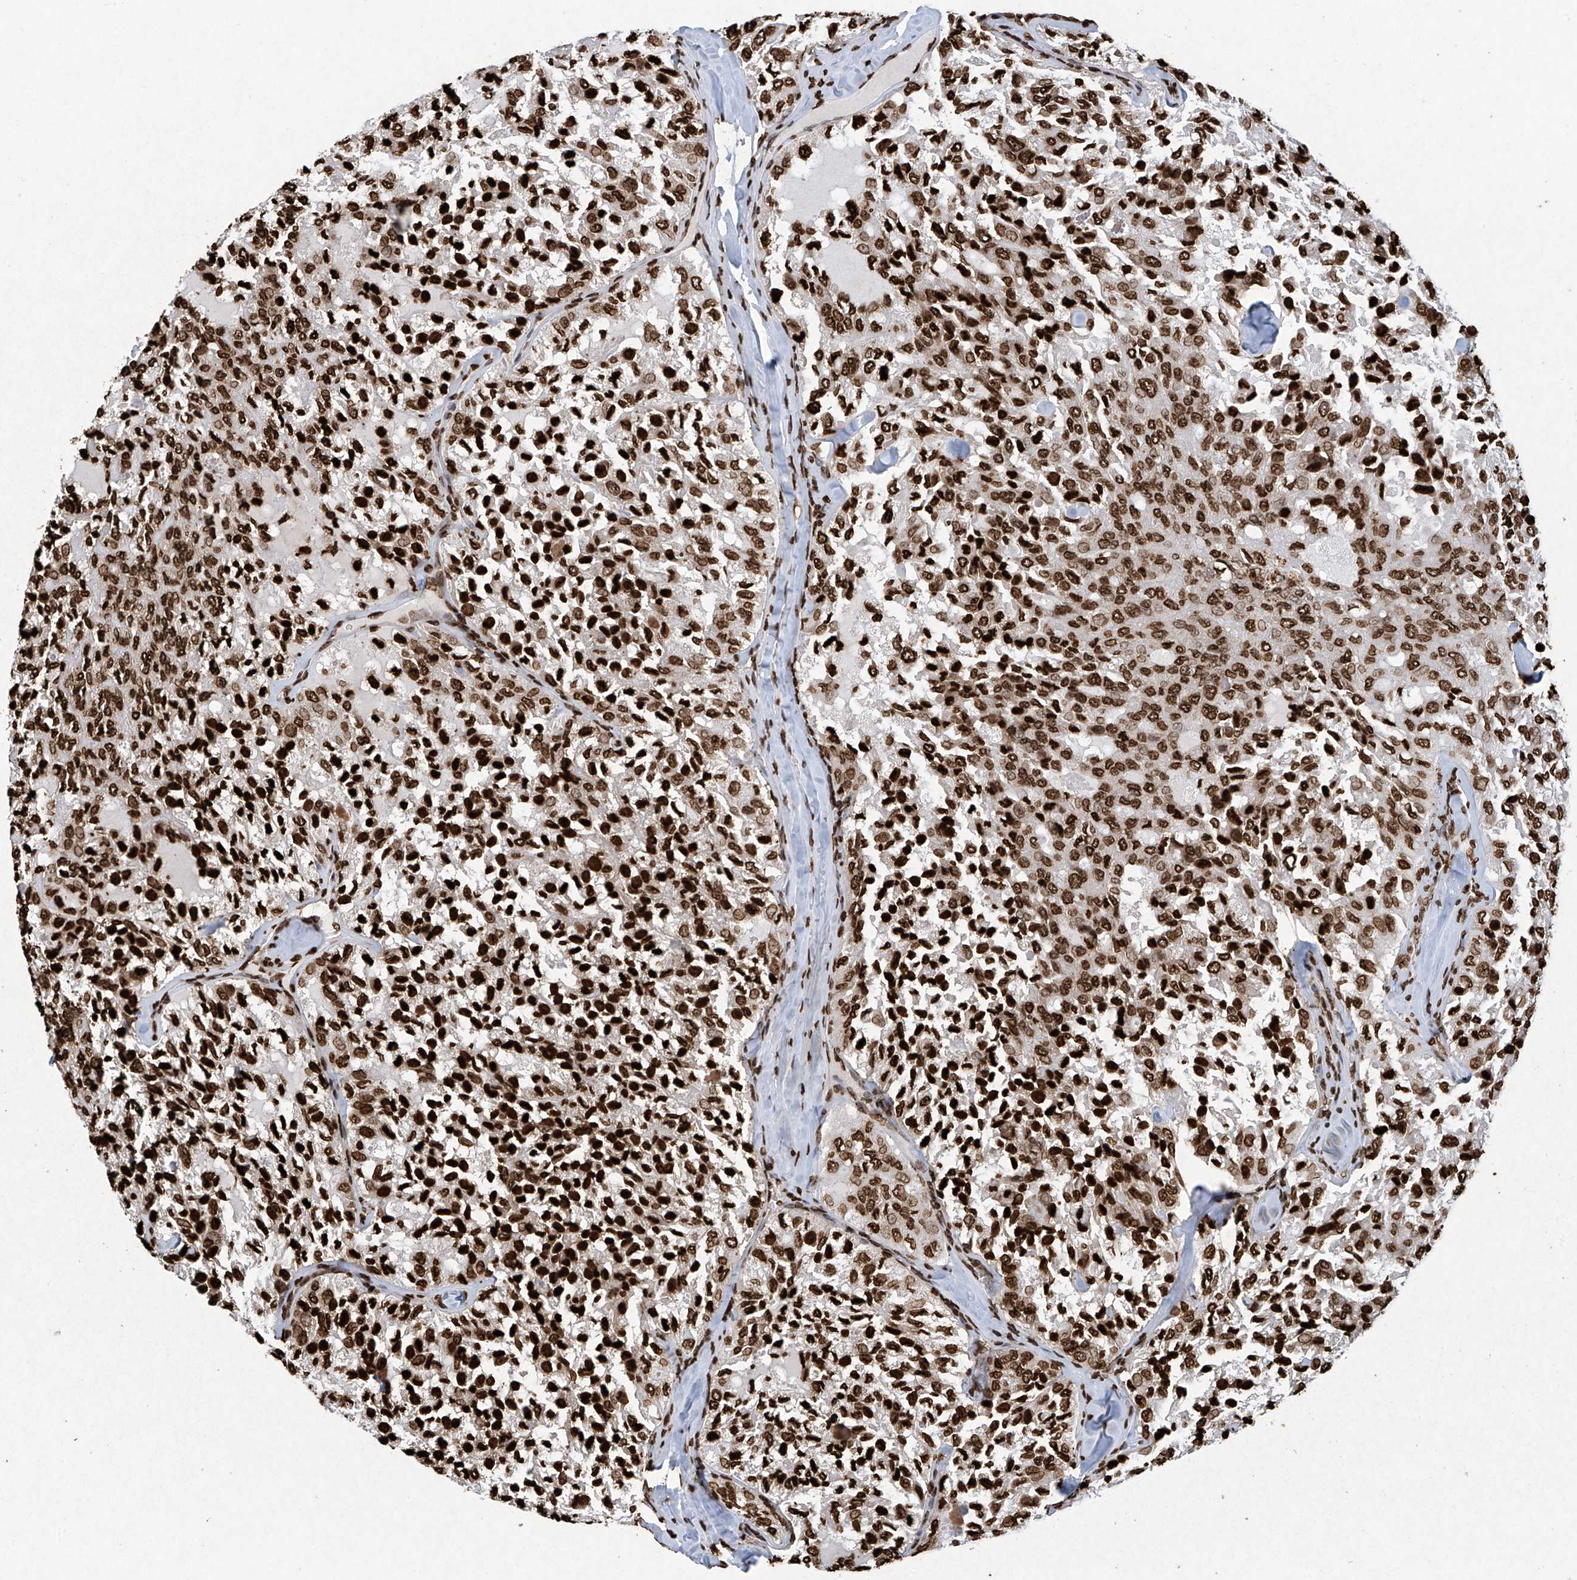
{"staining": {"intensity": "strong", "quantity": ">75%", "location": "nuclear"}, "tissue": "thyroid cancer", "cell_type": "Tumor cells", "image_type": "cancer", "snomed": [{"axis": "morphology", "description": "Follicular adenoma carcinoma, NOS"}, {"axis": "topography", "description": "Thyroid gland"}], "caption": "About >75% of tumor cells in follicular adenoma carcinoma (thyroid) display strong nuclear protein staining as visualized by brown immunohistochemical staining.", "gene": "H3-3A", "patient": {"sex": "male", "age": 75}}